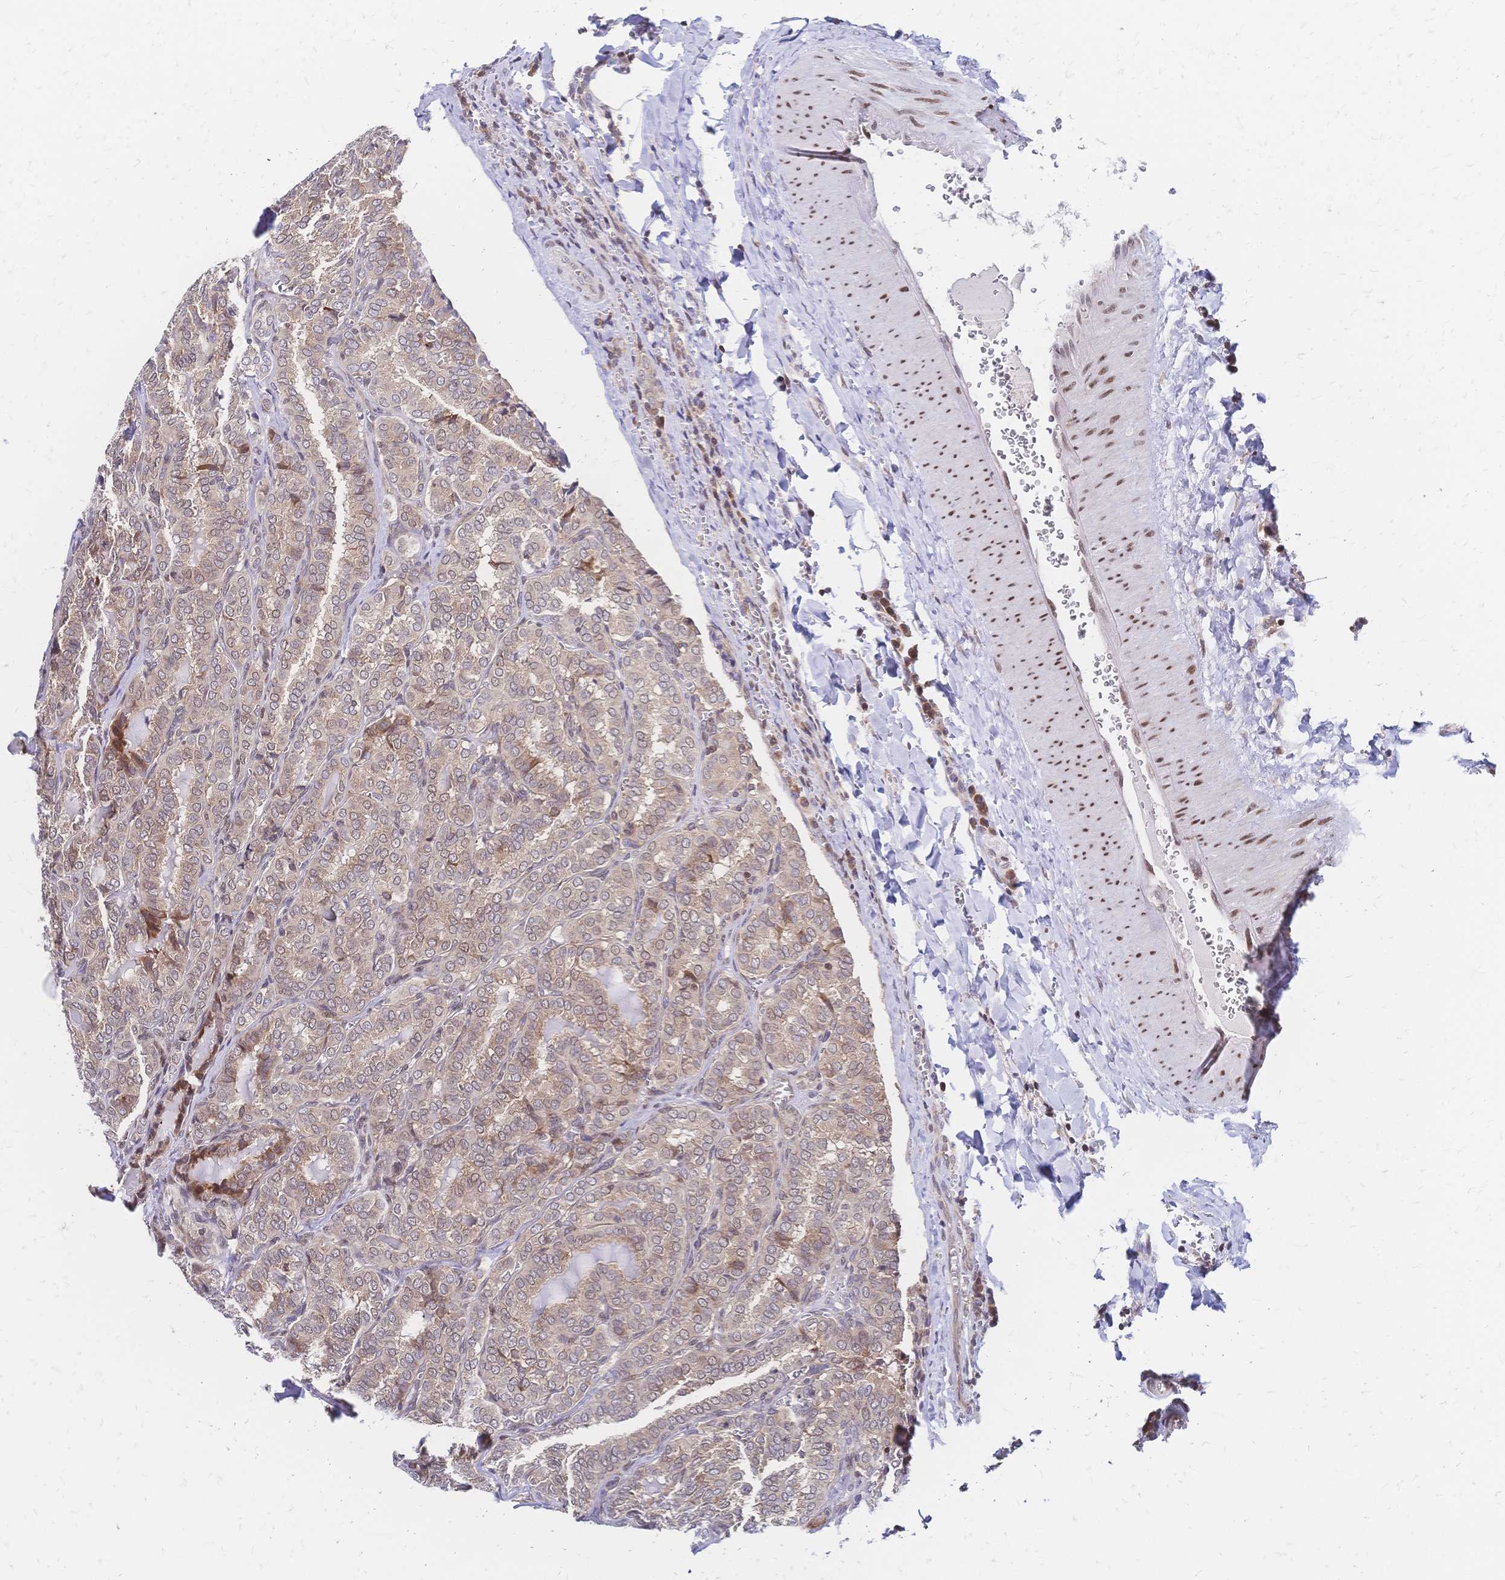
{"staining": {"intensity": "weak", "quantity": "<25%", "location": "cytoplasmic/membranous"}, "tissue": "thyroid cancer", "cell_type": "Tumor cells", "image_type": "cancer", "snomed": [{"axis": "morphology", "description": "Papillary adenocarcinoma, NOS"}, {"axis": "topography", "description": "Thyroid gland"}], "caption": "The photomicrograph exhibits no staining of tumor cells in thyroid cancer.", "gene": "CBX7", "patient": {"sex": "female", "age": 30}}